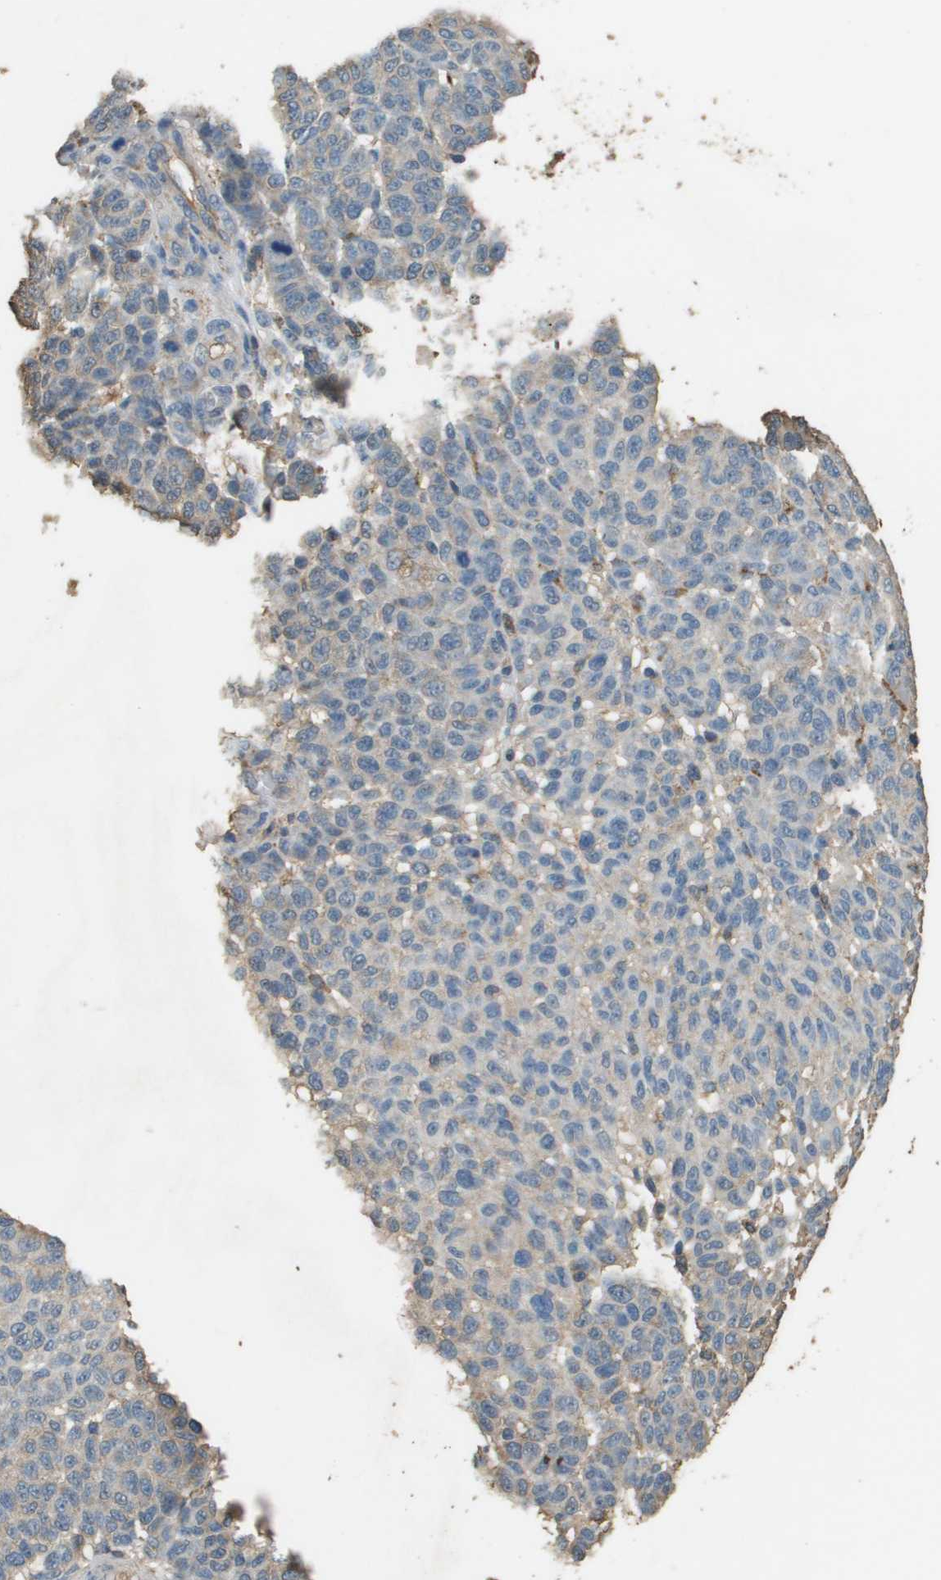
{"staining": {"intensity": "weak", "quantity": "<25%", "location": "cytoplasmic/membranous"}, "tissue": "melanoma", "cell_type": "Tumor cells", "image_type": "cancer", "snomed": [{"axis": "morphology", "description": "Malignant melanoma, NOS"}, {"axis": "topography", "description": "Skin"}], "caption": "Immunohistochemistry image of human melanoma stained for a protein (brown), which displays no staining in tumor cells.", "gene": "MS4A7", "patient": {"sex": "male", "age": 59}}